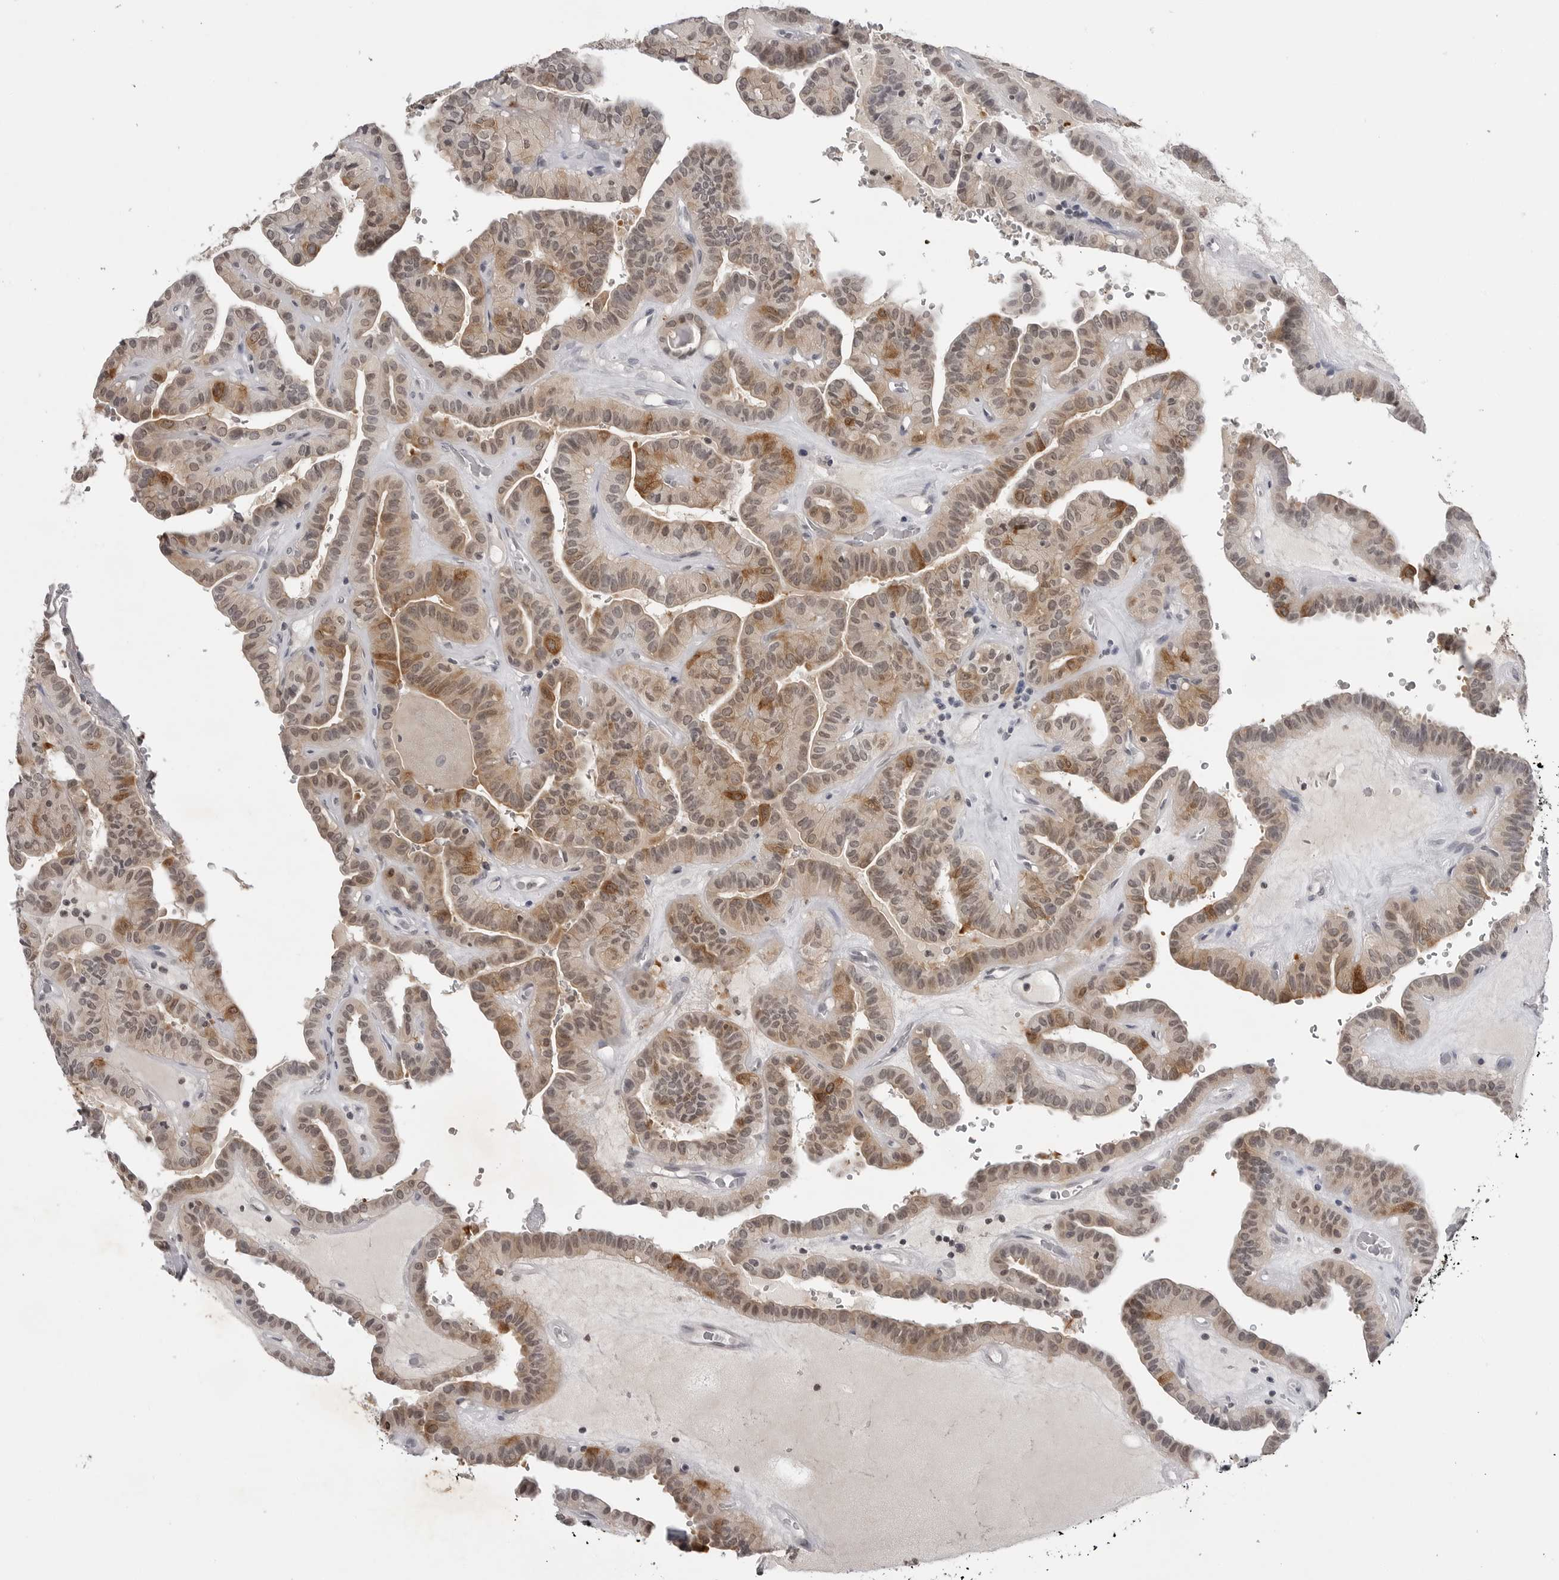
{"staining": {"intensity": "moderate", "quantity": ">75%", "location": "cytoplasmic/membranous"}, "tissue": "thyroid cancer", "cell_type": "Tumor cells", "image_type": "cancer", "snomed": [{"axis": "morphology", "description": "Papillary adenocarcinoma, NOS"}, {"axis": "topography", "description": "Thyroid gland"}], "caption": "There is medium levels of moderate cytoplasmic/membranous expression in tumor cells of thyroid papillary adenocarcinoma, as demonstrated by immunohistochemical staining (brown color).", "gene": "RRM1", "patient": {"sex": "male", "age": 77}}